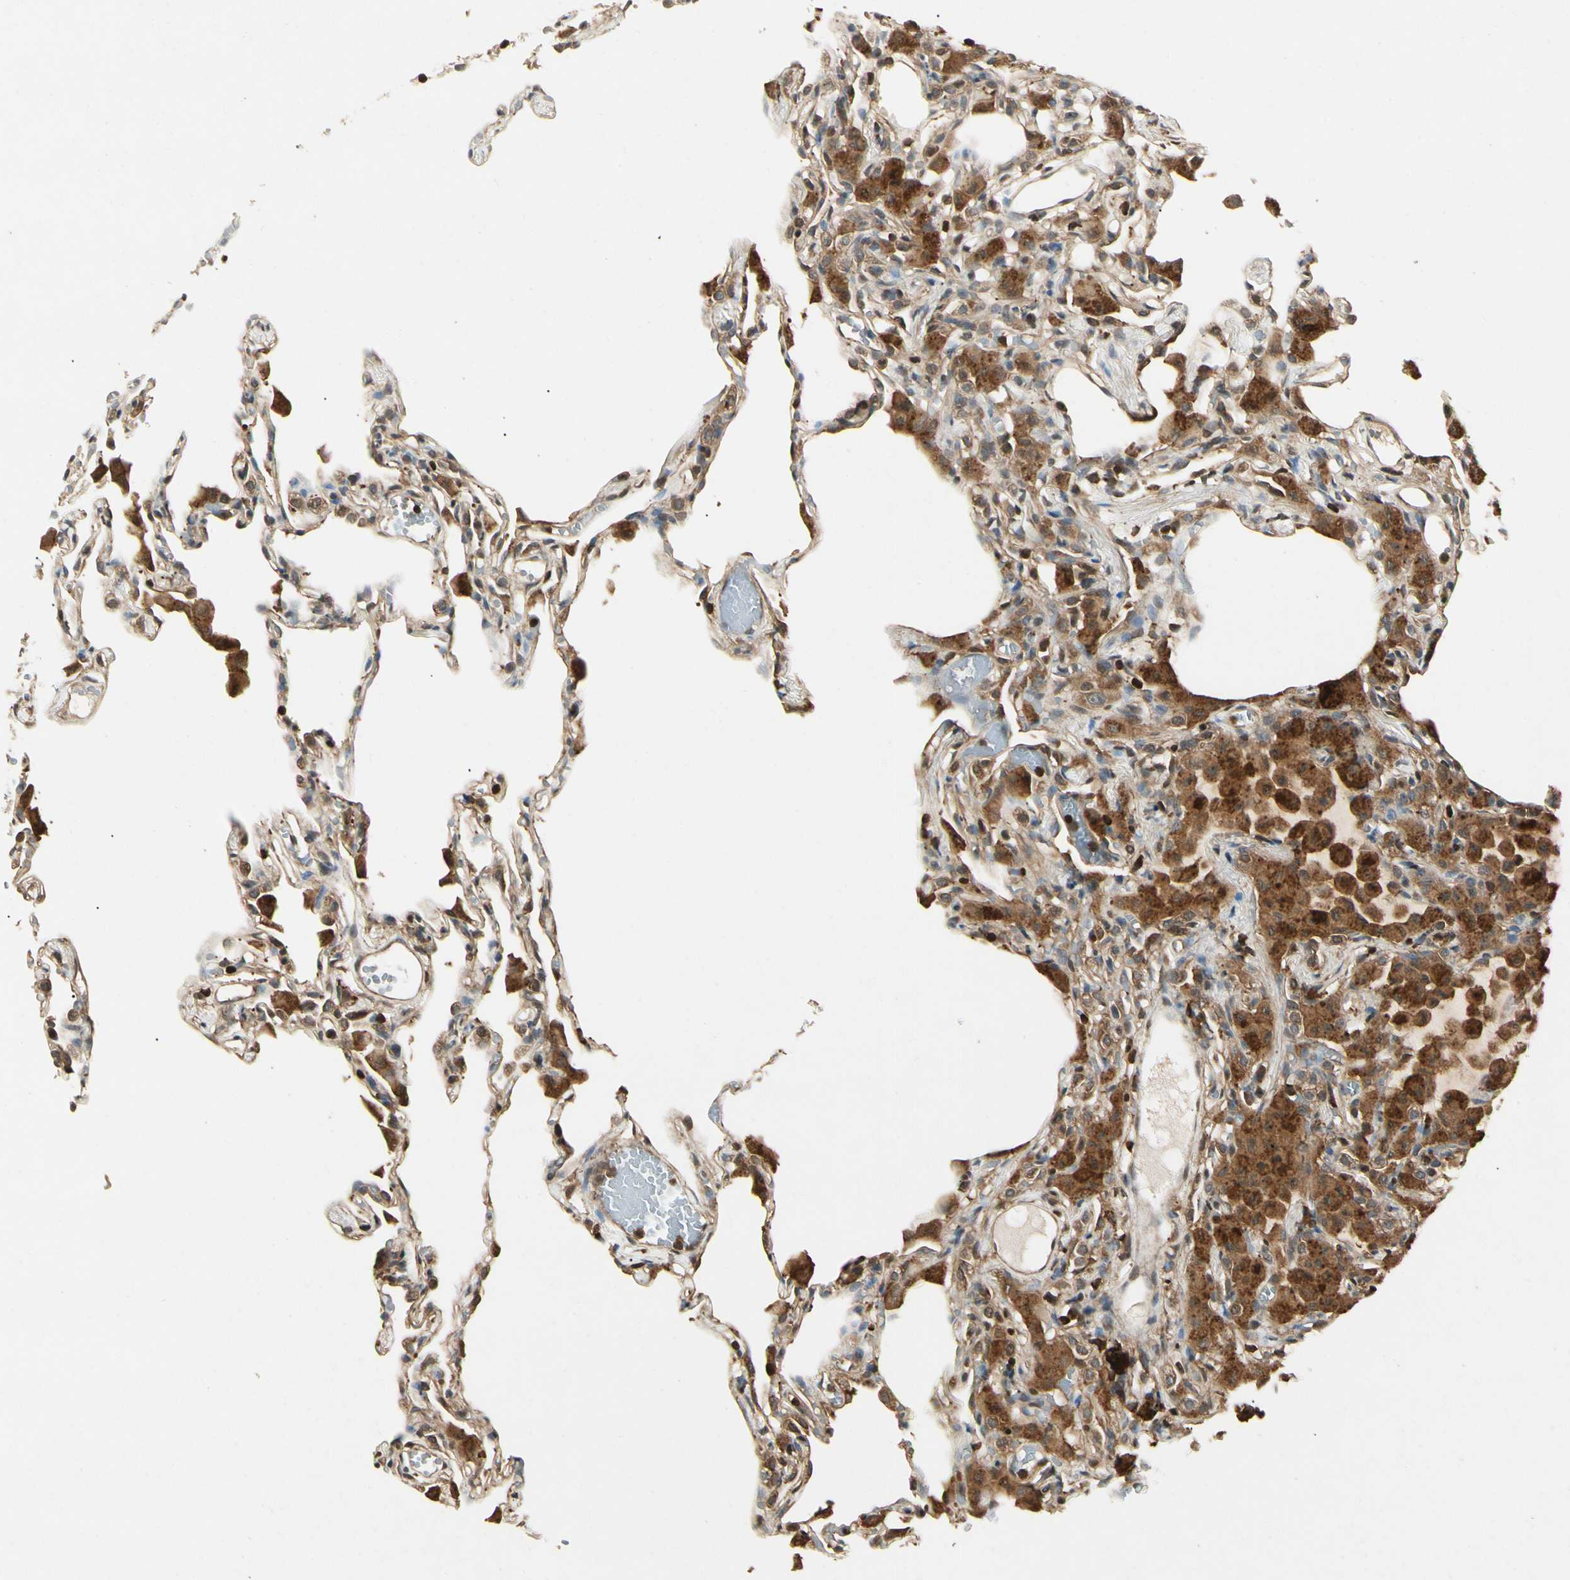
{"staining": {"intensity": "weak", "quantity": "<25%", "location": "cytoplasmic/membranous"}, "tissue": "lung", "cell_type": "Alveolar cells", "image_type": "normal", "snomed": [{"axis": "morphology", "description": "Normal tissue, NOS"}, {"axis": "topography", "description": "Lung"}], "caption": "This histopathology image is of unremarkable lung stained with IHC to label a protein in brown with the nuclei are counter-stained blue. There is no positivity in alveolar cells.", "gene": "YWHAB", "patient": {"sex": "female", "age": 49}}